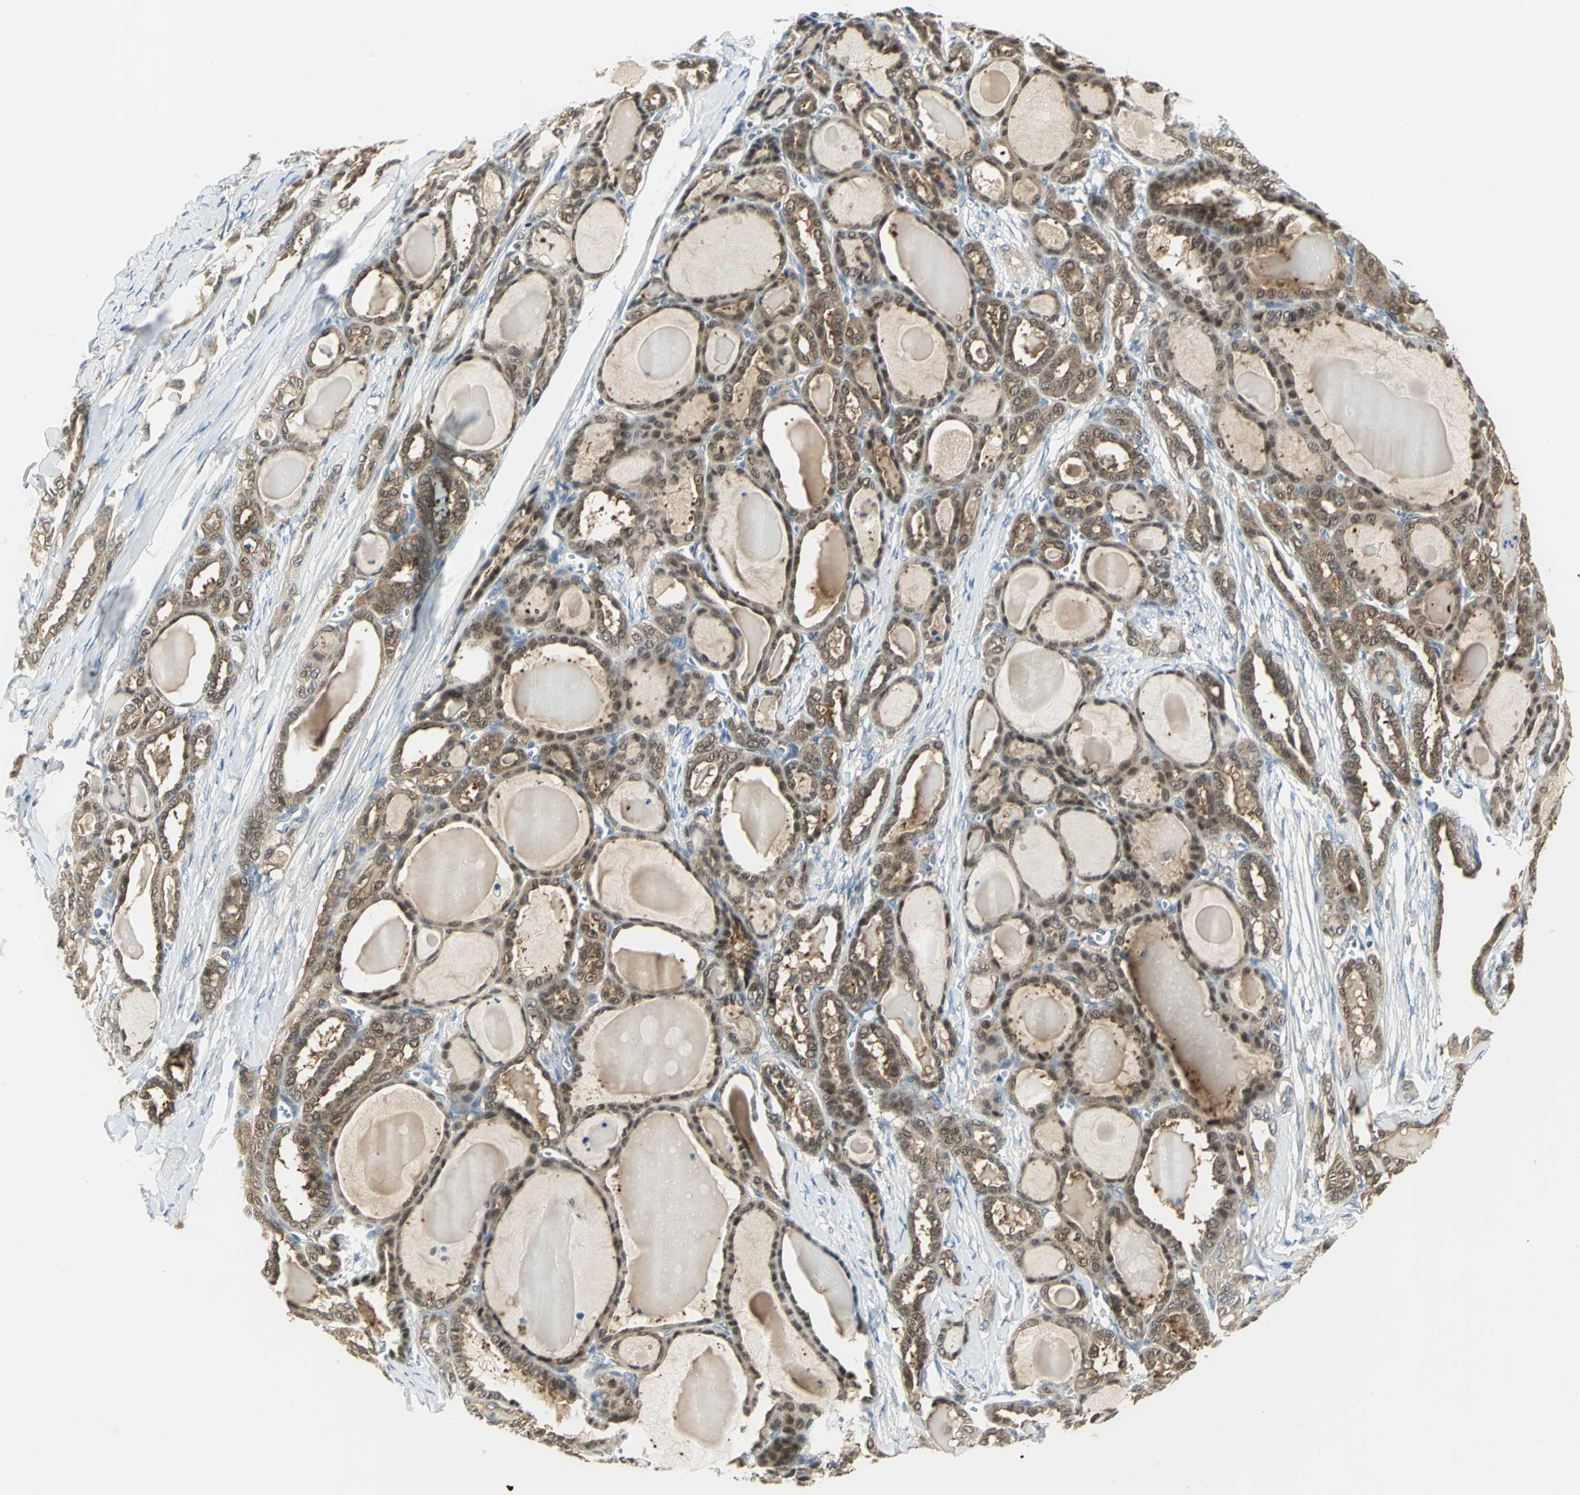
{"staining": {"intensity": "moderate", "quantity": ">75%", "location": "cytoplasmic/membranous,nuclear"}, "tissue": "thyroid cancer", "cell_type": "Tumor cells", "image_type": "cancer", "snomed": [{"axis": "morphology", "description": "Carcinoma, NOS"}, {"axis": "topography", "description": "Thyroid gland"}], "caption": "The histopathology image displays a brown stain indicating the presence of a protein in the cytoplasmic/membranous and nuclear of tumor cells in thyroid carcinoma.", "gene": "FYN", "patient": {"sex": "female", "age": 91}}